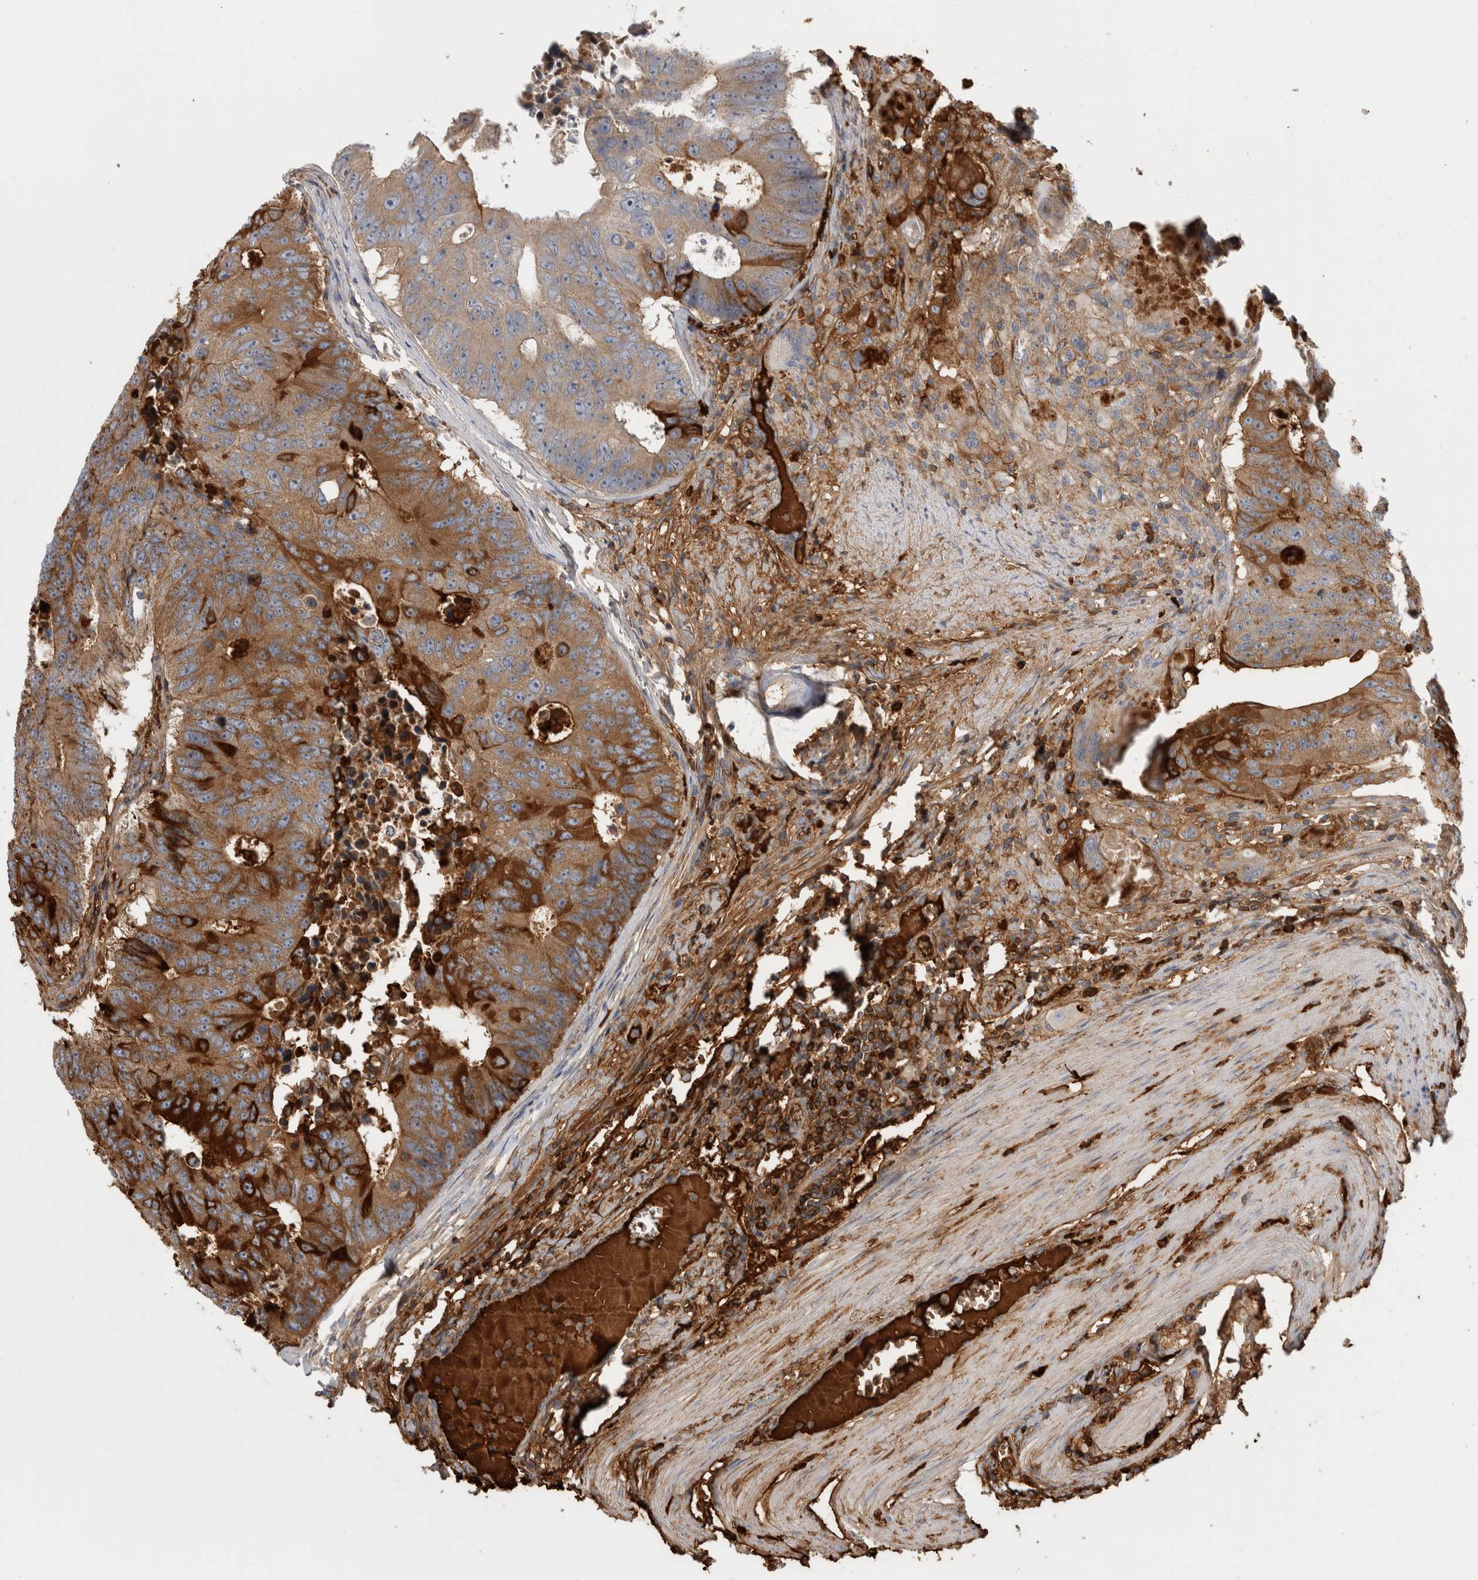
{"staining": {"intensity": "moderate", "quantity": ">75%", "location": "cytoplasmic/membranous"}, "tissue": "colorectal cancer", "cell_type": "Tumor cells", "image_type": "cancer", "snomed": [{"axis": "morphology", "description": "Adenocarcinoma, NOS"}, {"axis": "topography", "description": "Colon"}], "caption": "Protein expression analysis of colorectal adenocarcinoma displays moderate cytoplasmic/membranous positivity in about >75% of tumor cells. The protein of interest is shown in brown color, while the nuclei are stained blue.", "gene": "TBCE", "patient": {"sex": "male", "age": 87}}